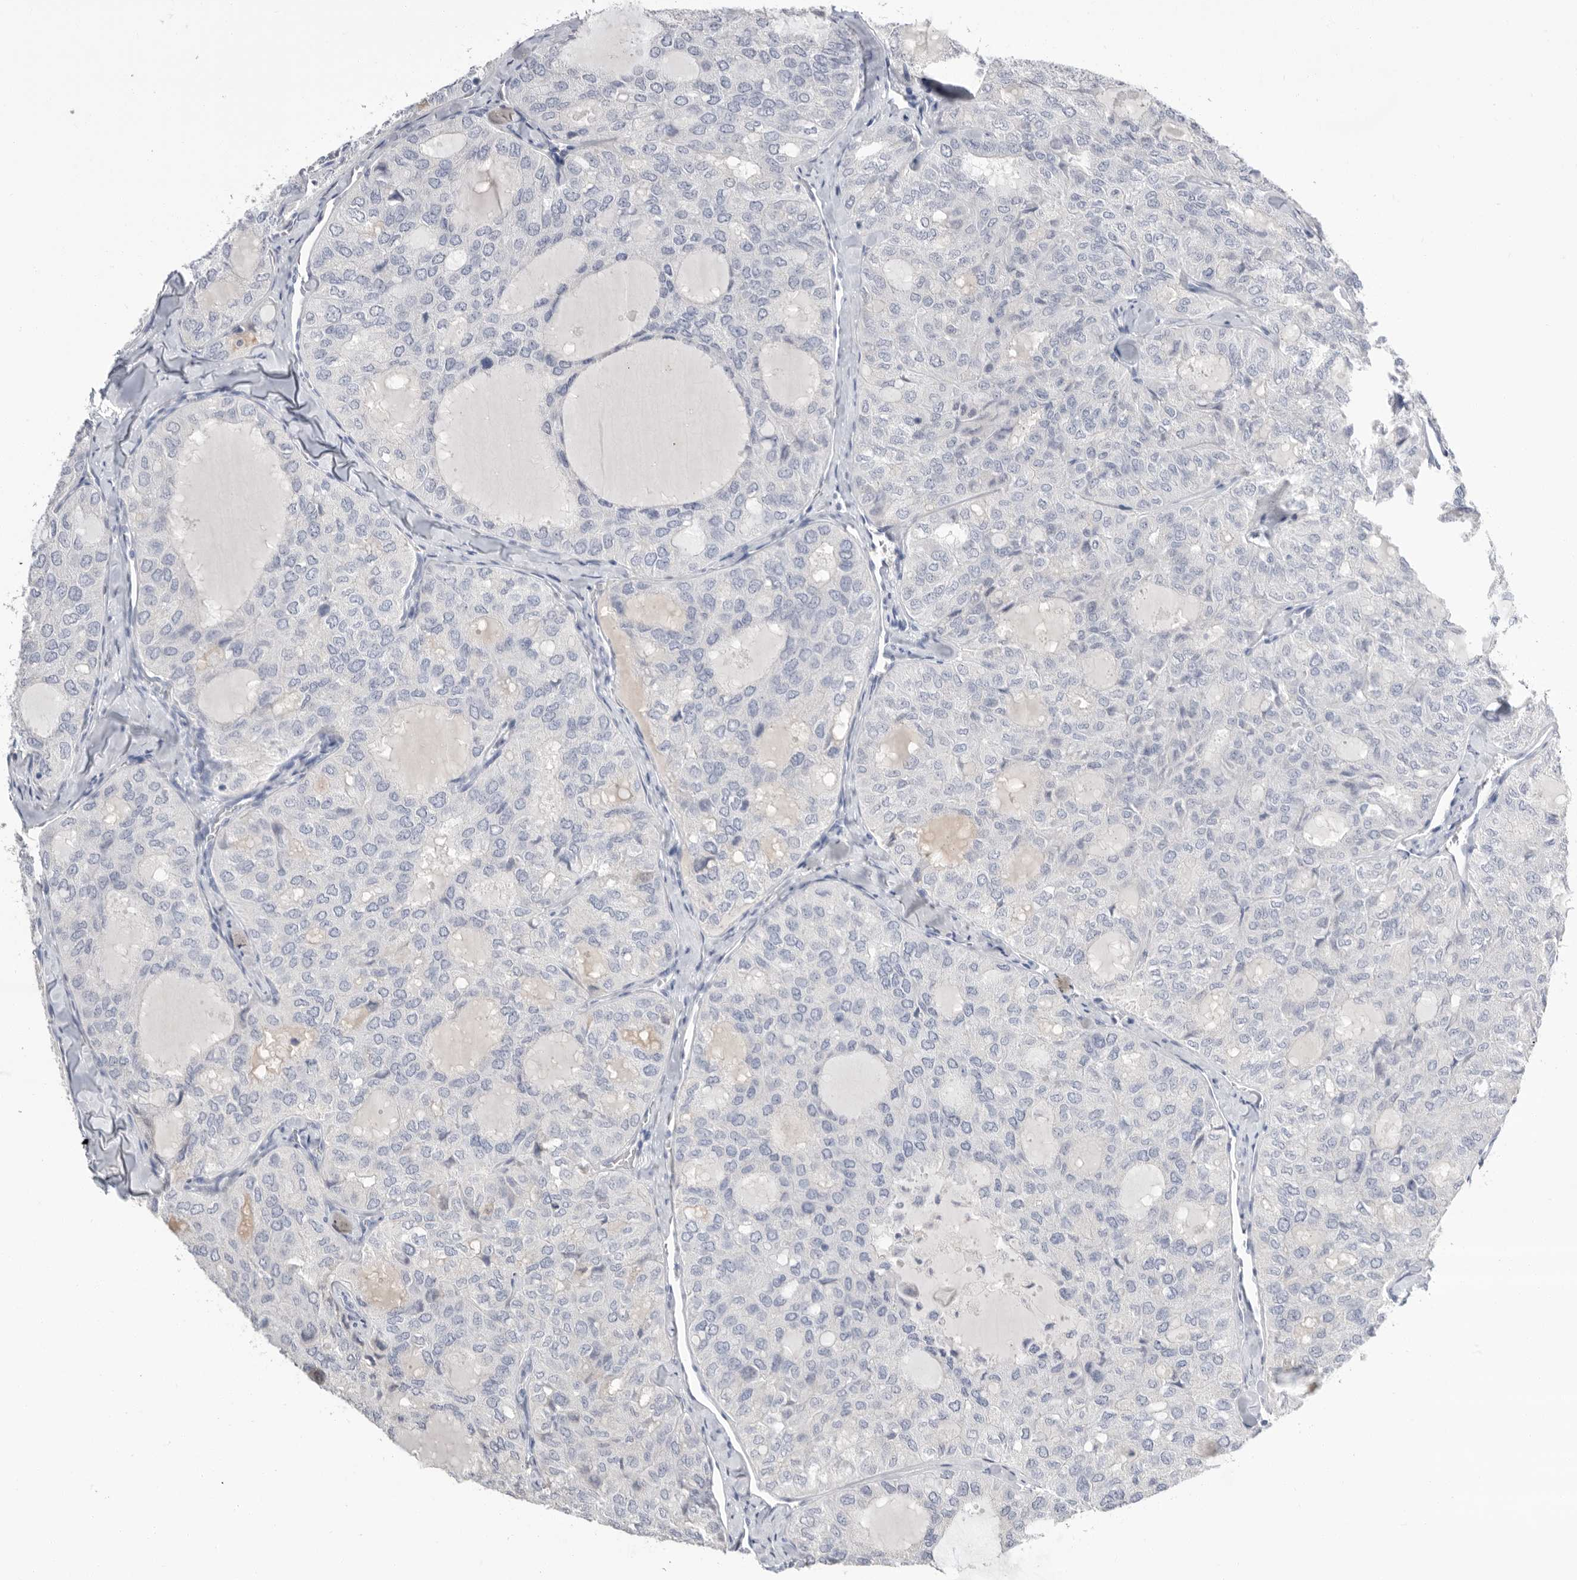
{"staining": {"intensity": "negative", "quantity": "none", "location": "none"}, "tissue": "thyroid cancer", "cell_type": "Tumor cells", "image_type": "cancer", "snomed": [{"axis": "morphology", "description": "Follicular adenoma carcinoma, NOS"}, {"axis": "topography", "description": "Thyroid gland"}], "caption": "An immunohistochemistry photomicrograph of thyroid cancer is shown. There is no staining in tumor cells of thyroid cancer.", "gene": "APOA2", "patient": {"sex": "male", "age": 75}}